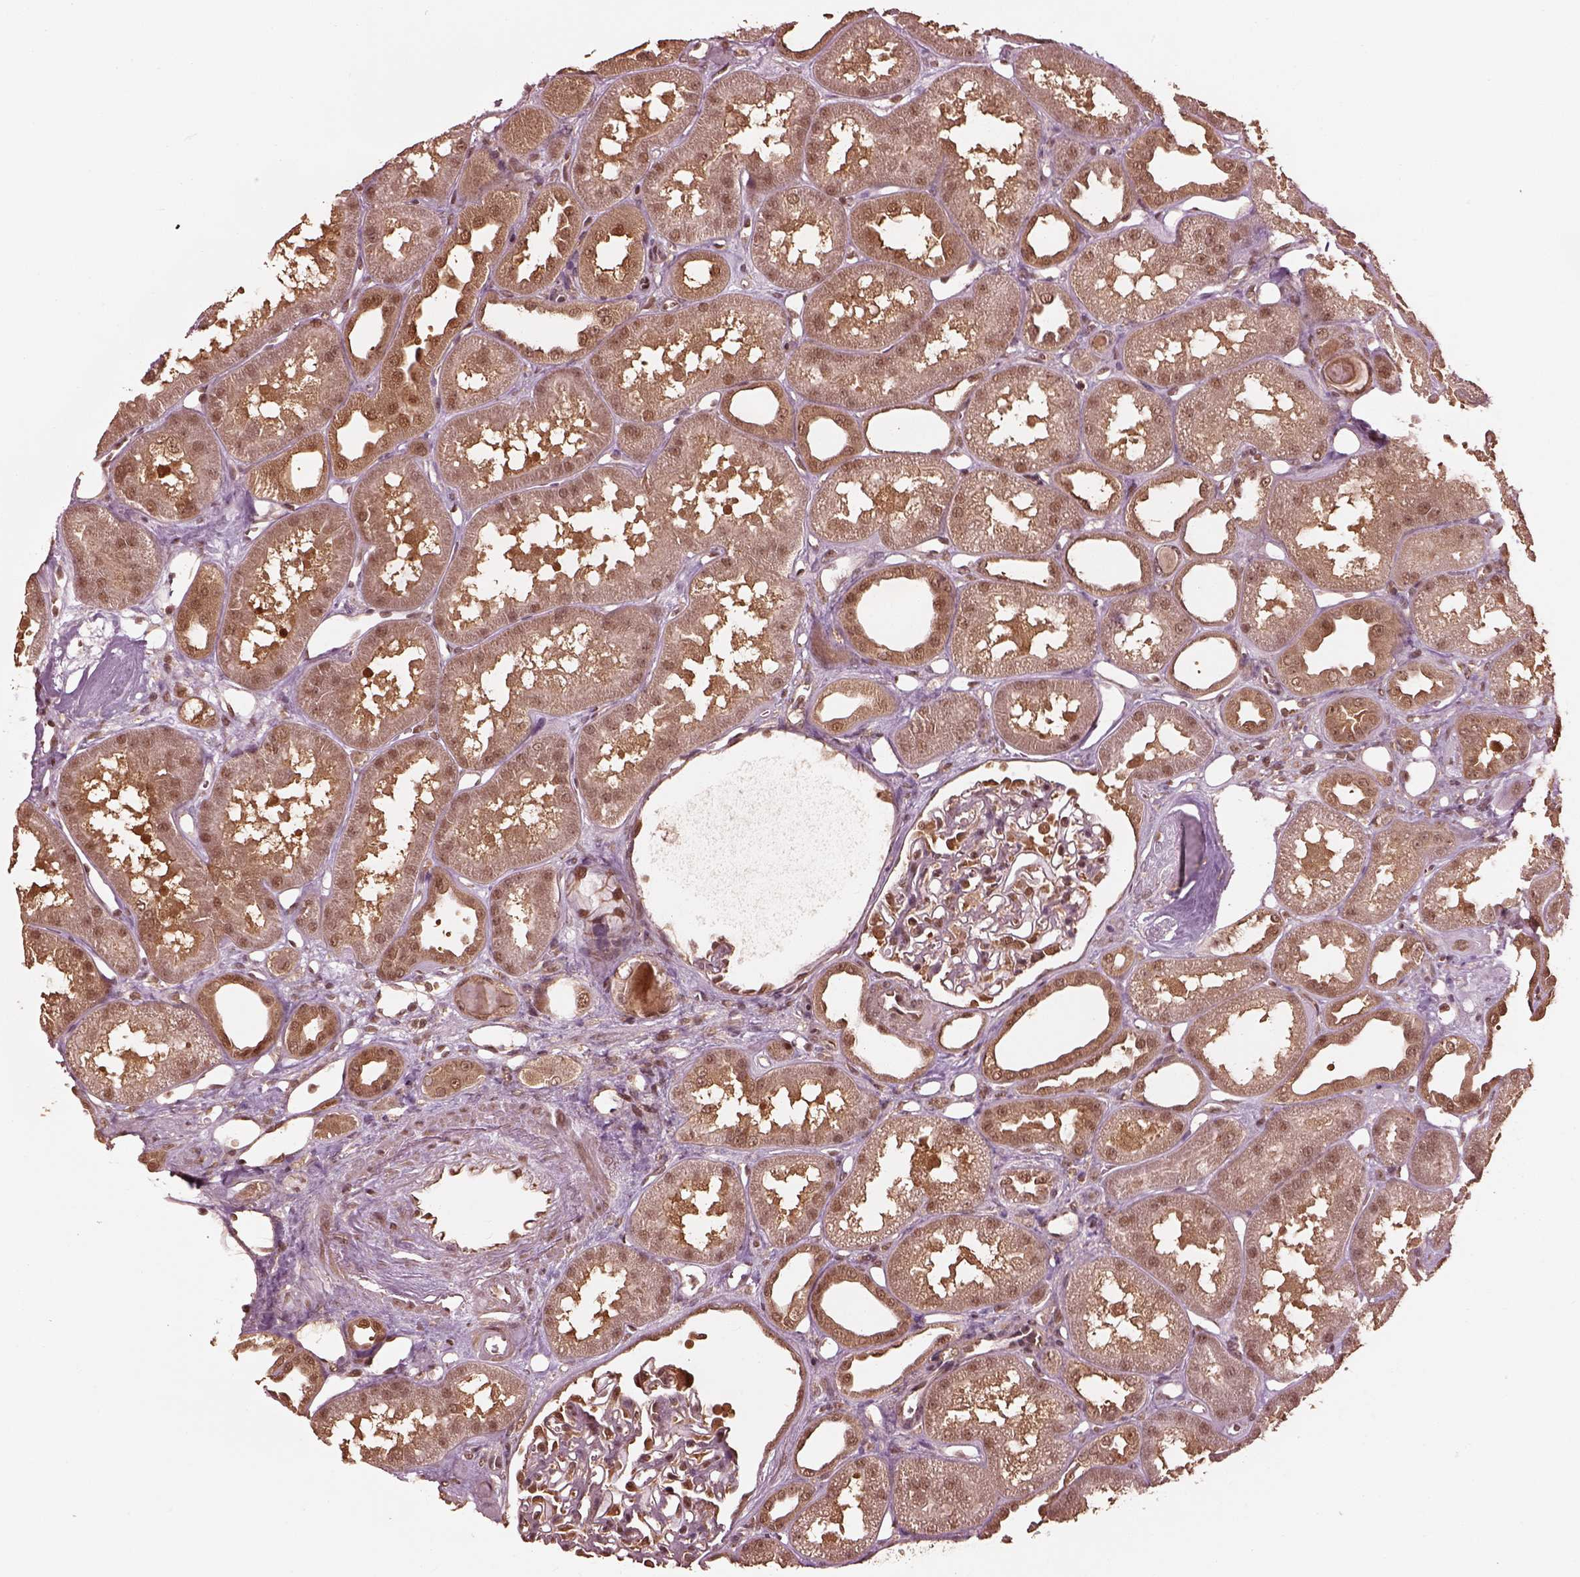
{"staining": {"intensity": "moderate", "quantity": "<25%", "location": "nuclear"}, "tissue": "kidney", "cell_type": "Cells in glomeruli", "image_type": "normal", "snomed": [{"axis": "morphology", "description": "Normal tissue, NOS"}, {"axis": "topography", "description": "Kidney"}], "caption": "Moderate nuclear expression is appreciated in approximately <25% of cells in glomeruli in normal kidney.", "gene": "PSMC5", "patient": {"sex": "male", "age": 61}}